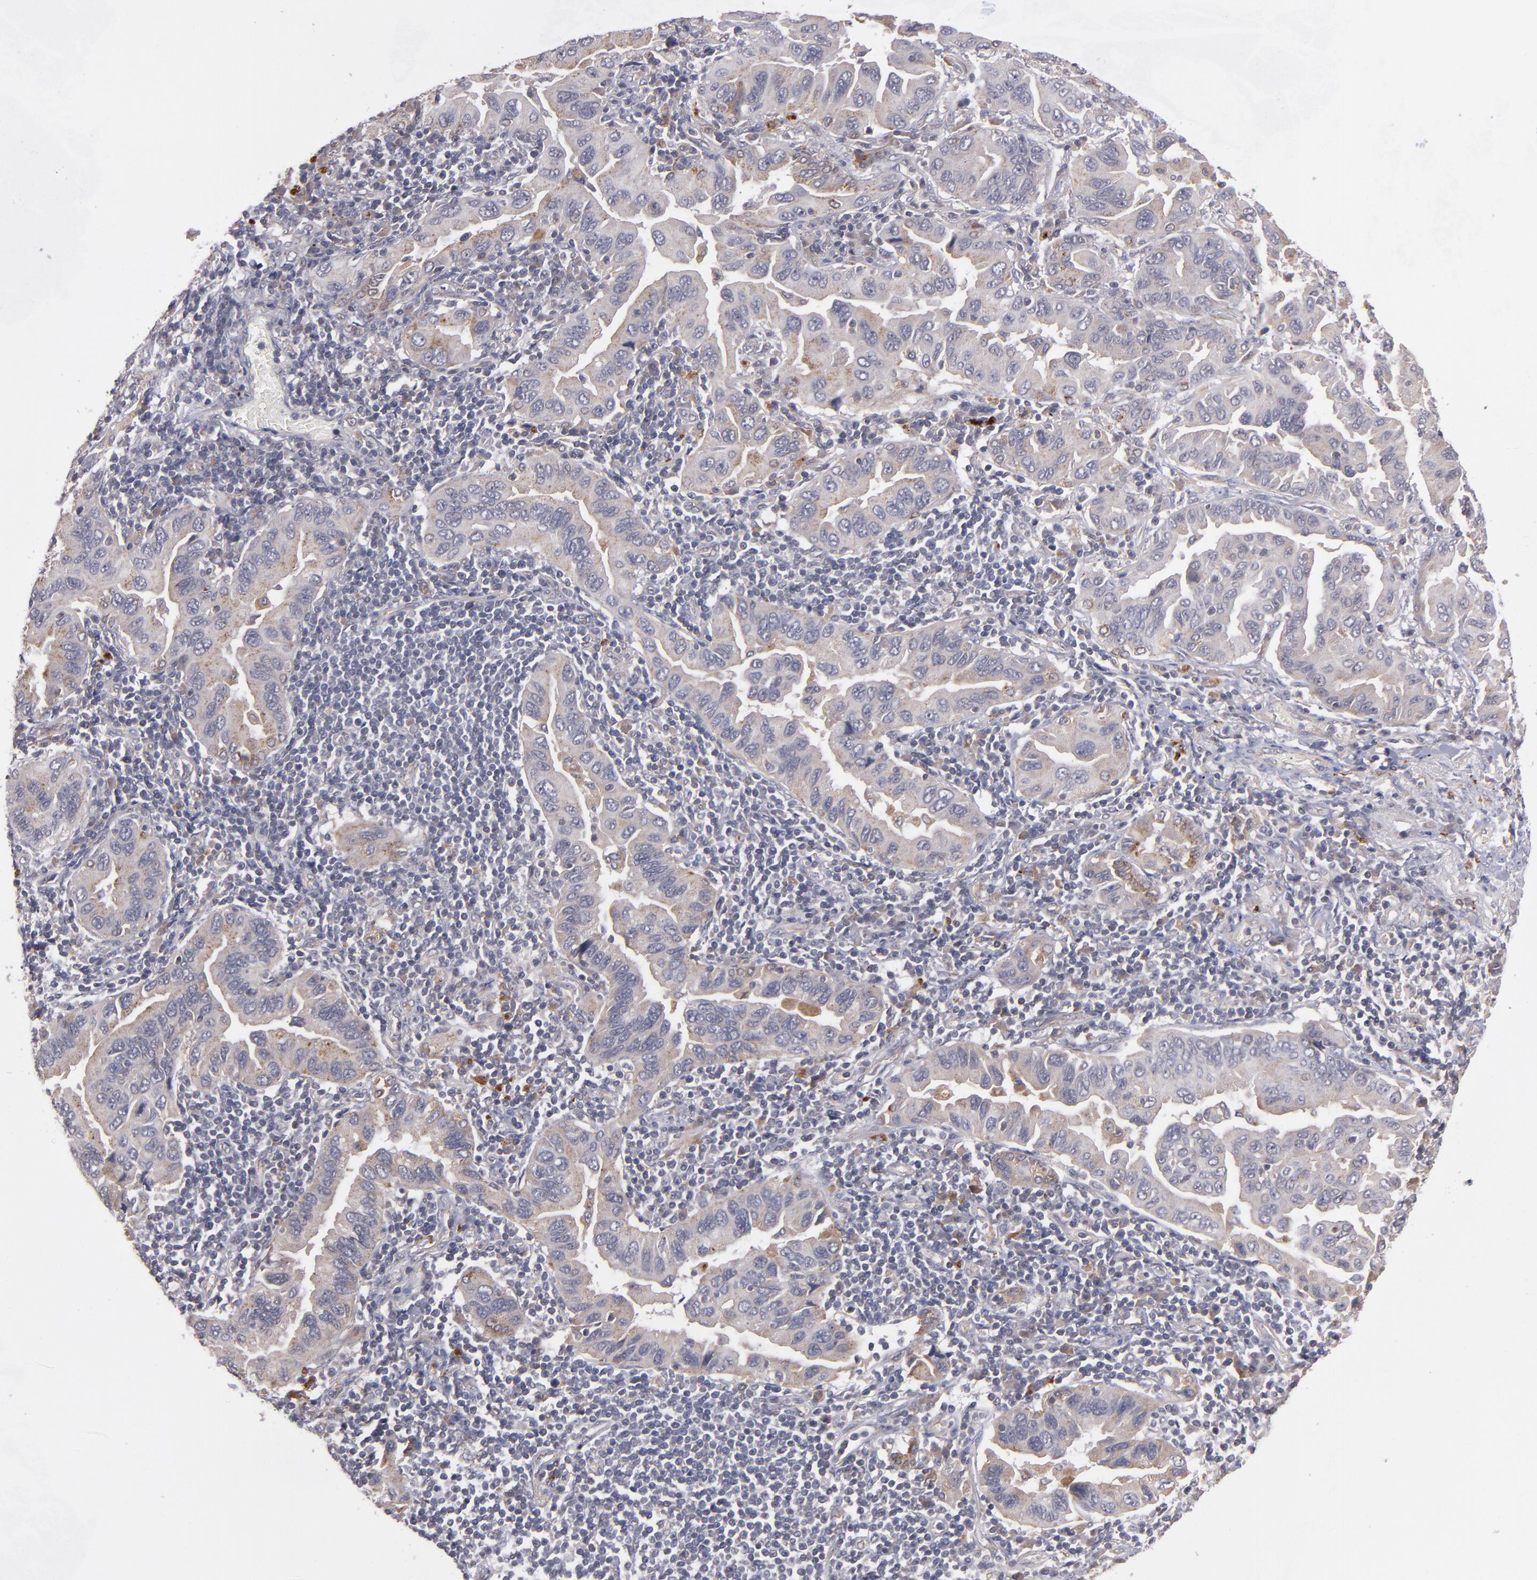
{"staining": {"intensity": "weak", "quantity": ">75%", "location": "cytoplasmic/membranous"}, "tissue": "lung cancer", "cell_type": "Tumor cells", "image_type": "cancer", "snomed": [{"axis": "morphology", "description": "Adenocarcinoma, NOS"}, {"axis": "topography", "description": "Lung"}], "caption": "Protein expression analysis of lung cancer shows weak cytoplasmic/membranous expression in approximately >75% of tumor cells.", "gene": "CTSO", "patient": {"sex": "female", "age": 65}}